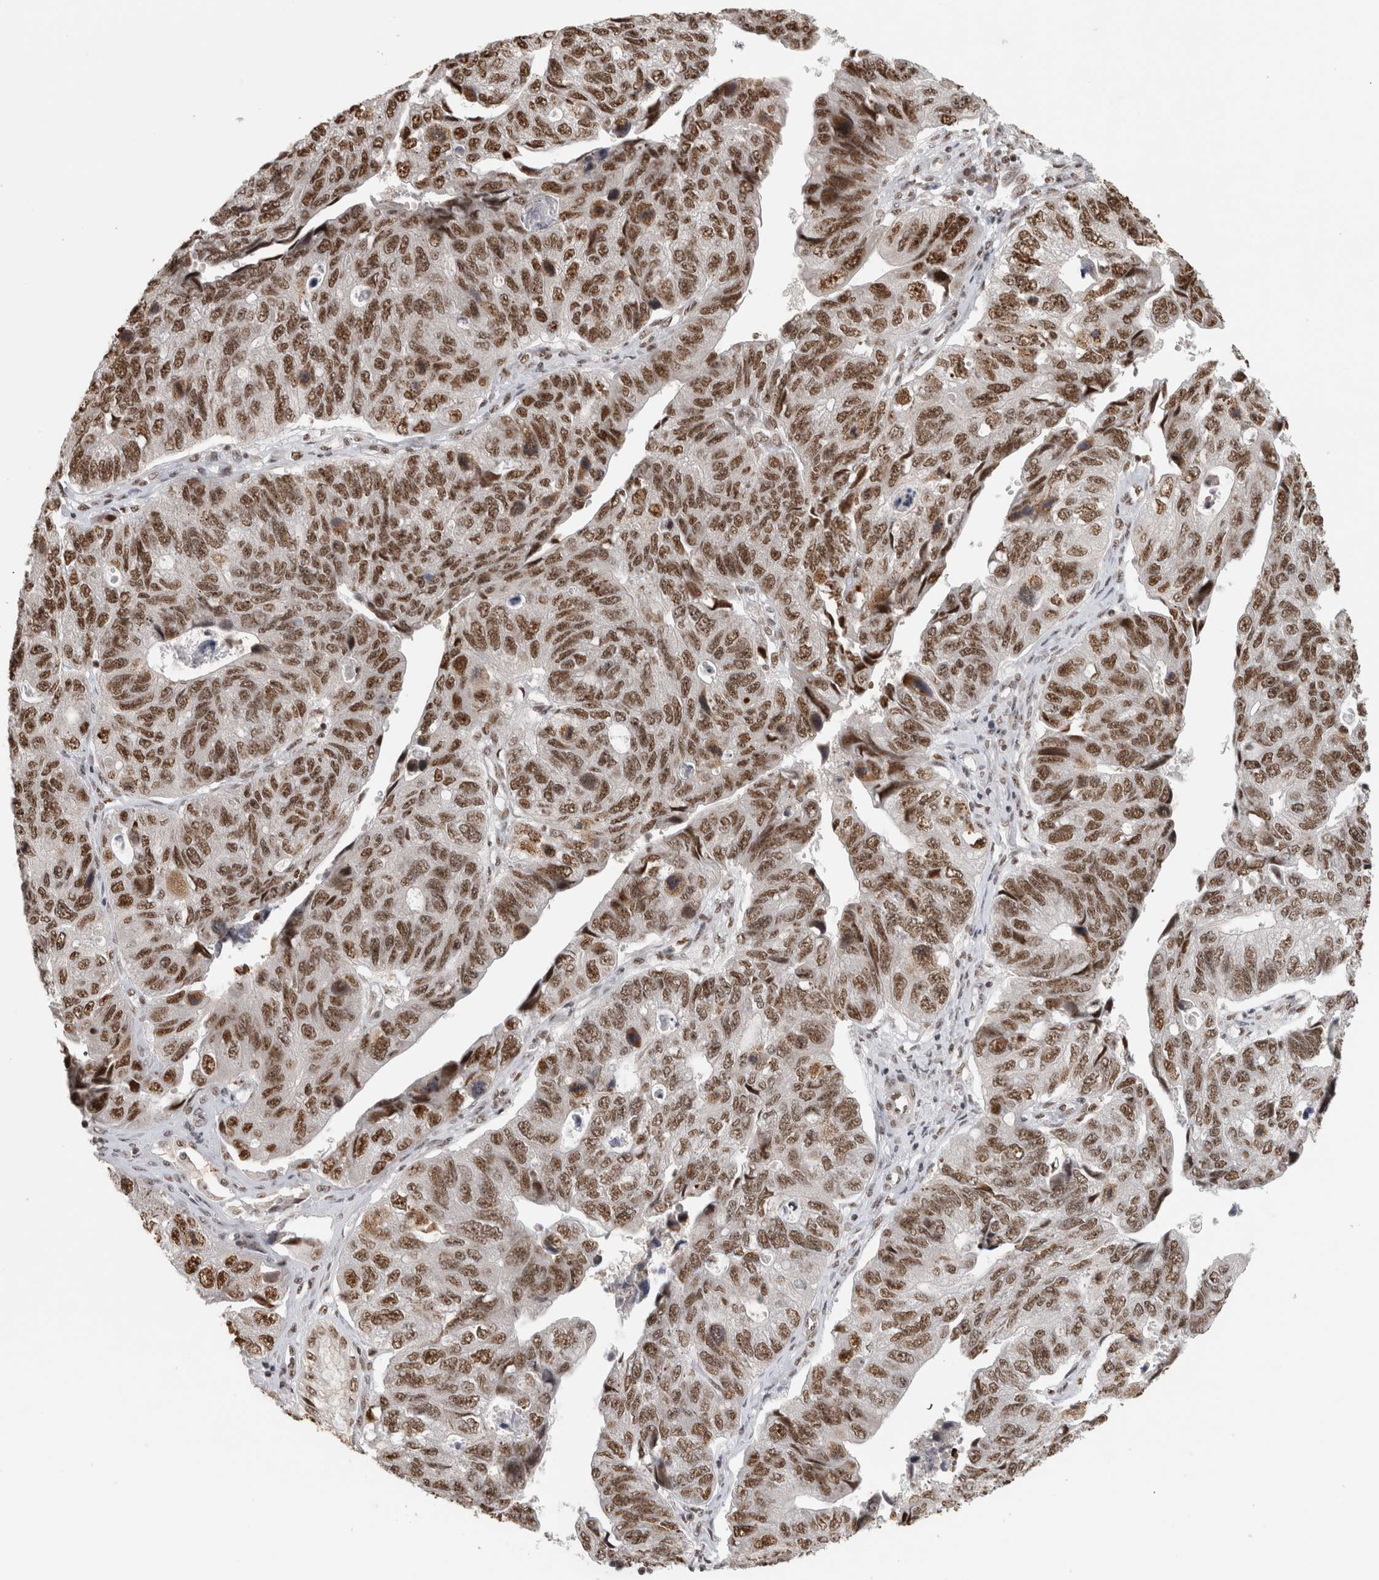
{"staining": {"intensity": "moderate", "quantity": ">75%", "location": "nuclear"}, "tissue": "stomach cancer", "cell_type": "Tumor cells", "image_type": "cancer", "snomed": [{"axis": "morphology", "description": "Adenocarcinoma, NOS"}, {"axis": "topography", "description": "Stomach"}], "caption": "DAB (3,3'-diaminobenzidine) immunohistochemical staining of human stomach cancer displays moderate nuclear protein positivity in approximately >75% of tumor cells.", "gene": "EBNA1BP2", "patient": {"sex": "male", "age": 59}}